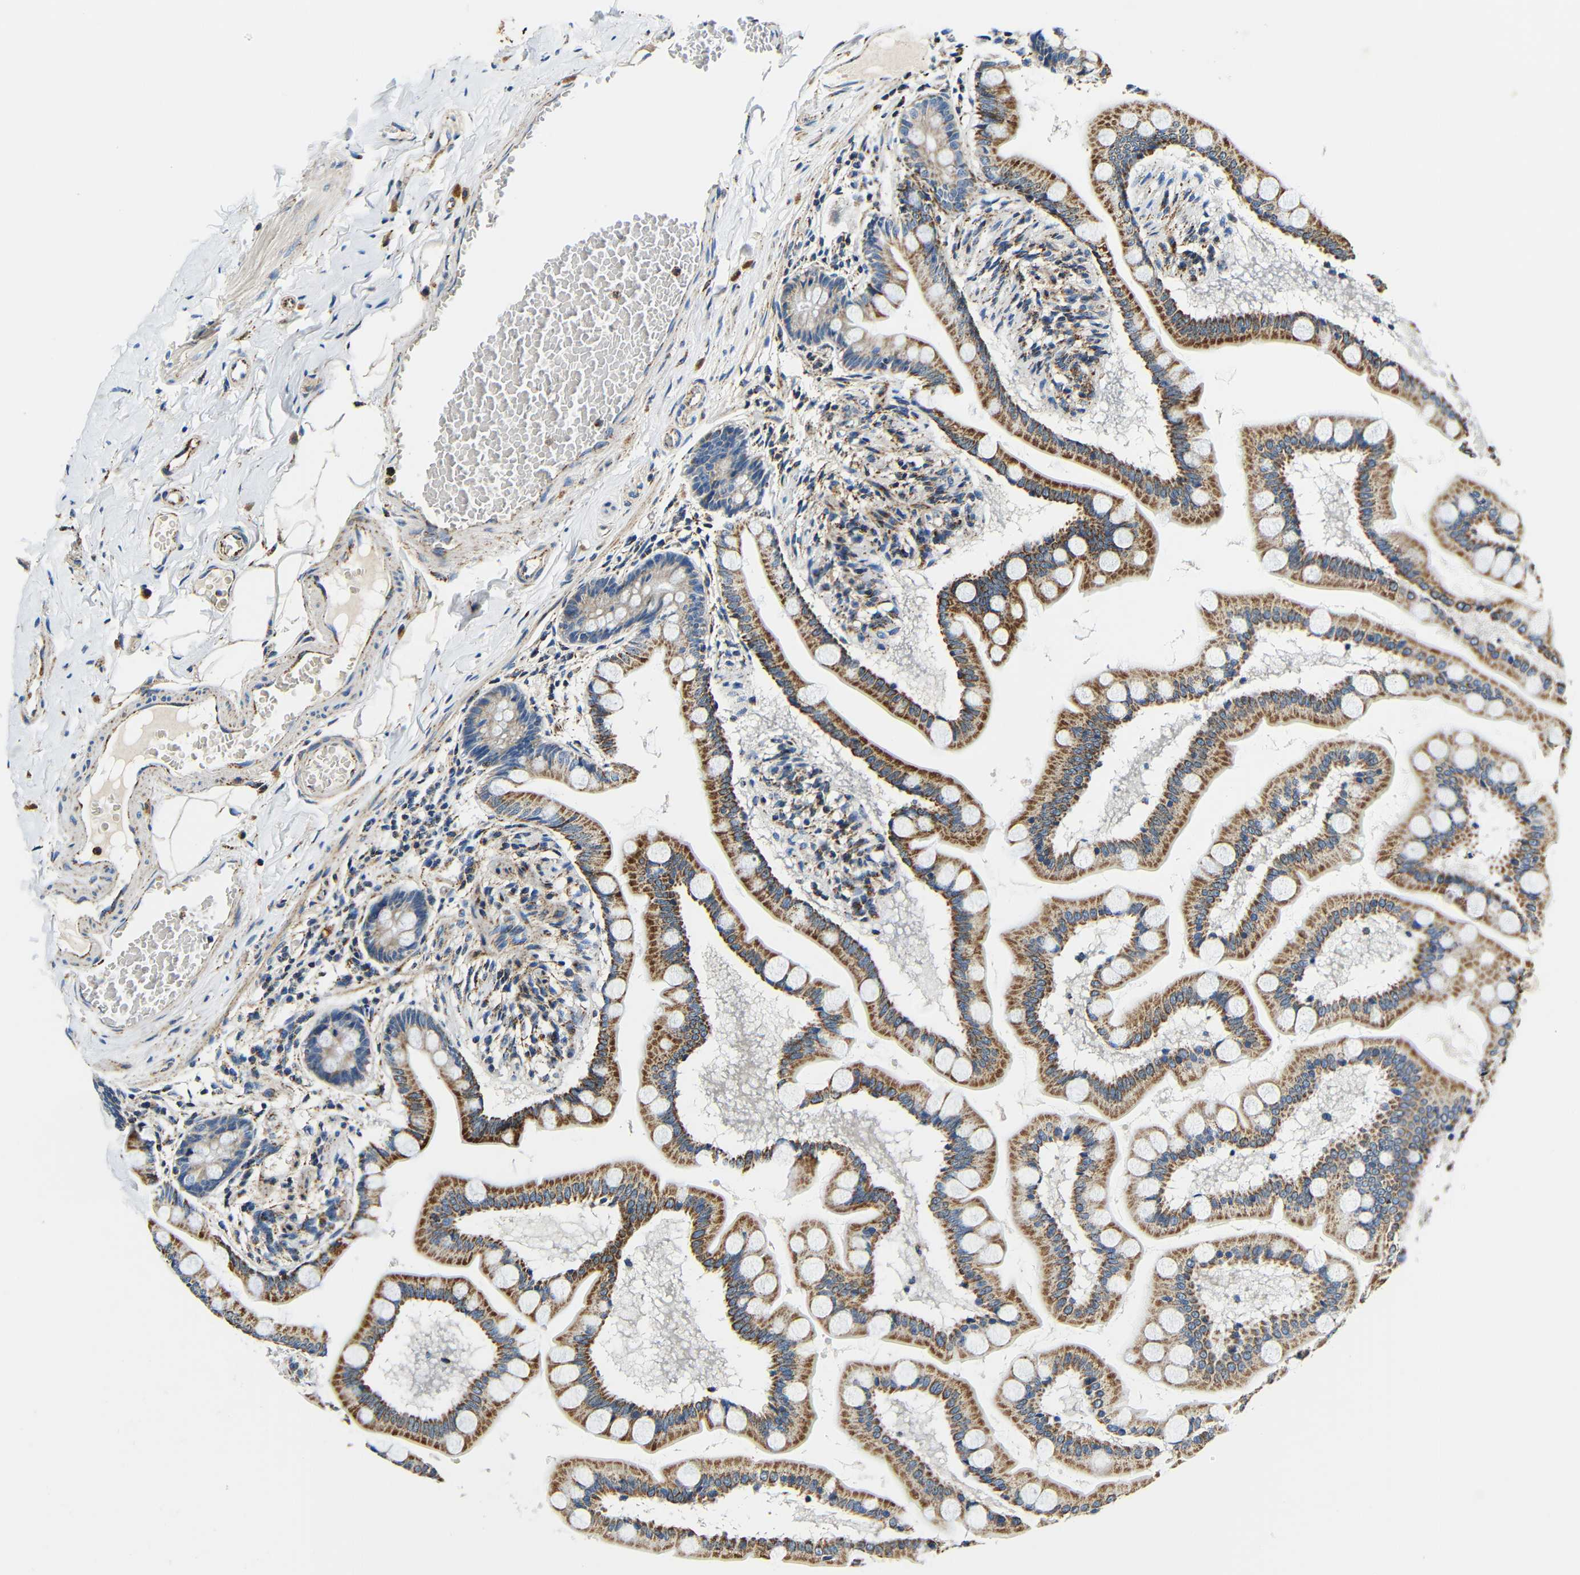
{"staining": {"intensity": "moderate", "quantity": ">75%", "location": "cytoplasmic/membranous"}, "tissue": "small intestine", "cell_type": "Glandular cells", "image_type": "normal", "snomed": [{"axis": "morphology", "description": "Normal tissue, NOS"}, {"axis": "topography", "description": "Small intestine"}], "caption": "Protein expression analysis of normal human small intestine reveals moderate cytoplasmic/membranous staining in about >75% of glandular cells. The staining was performed using DAB (3,3'-diaminobenzidine), with brown indicating positive protein expression. Nuclei are stained blue with hematoxylin.", "gene": "GALNT18", "patient": {"sex": "male", "age": 41}}